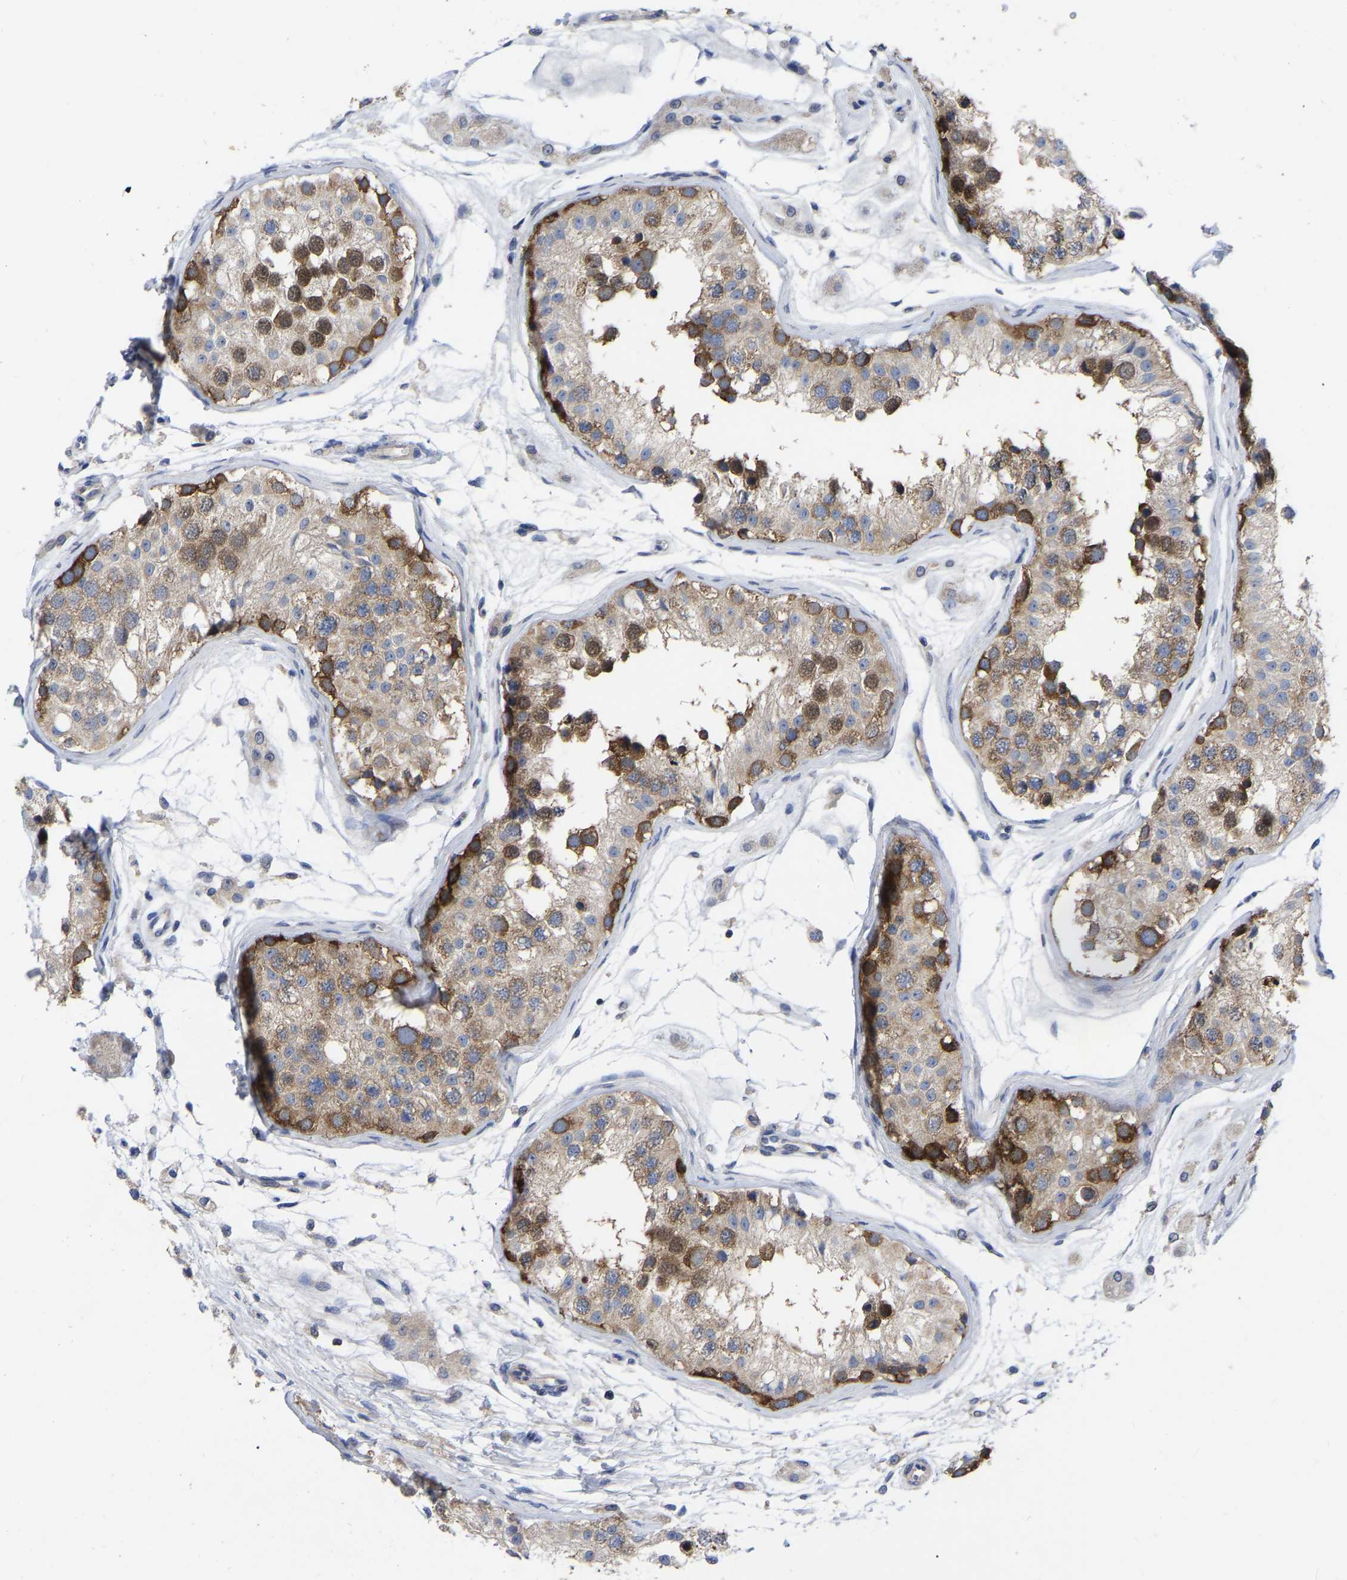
{"staining": {"intensity": "strong", "quantity": "25%-75%", "location": "cytoplasmic/membranous"}, "tissue": "testis", "cell_type": "Cells in seminiferous ducts", "image_type": "normal", "snomed": [{"axis": "morphology", "description": "Normal tissue, NOS"}, {"axis": "morphology", "description": "Adenocarcinoma, metastatic, NOS"}, {"axis": "topography", "description": "Testis"}], "caption": "Immunohistochemistry photomicrograph of normal testis stained for a protein (brown), which reveals high levels of strong cytoplasmic/membranous staining in about 25%-75% of cells in seminiferous ducts.", "gene": "TCP1", "patient": {"sex": "male", "age": 26}}